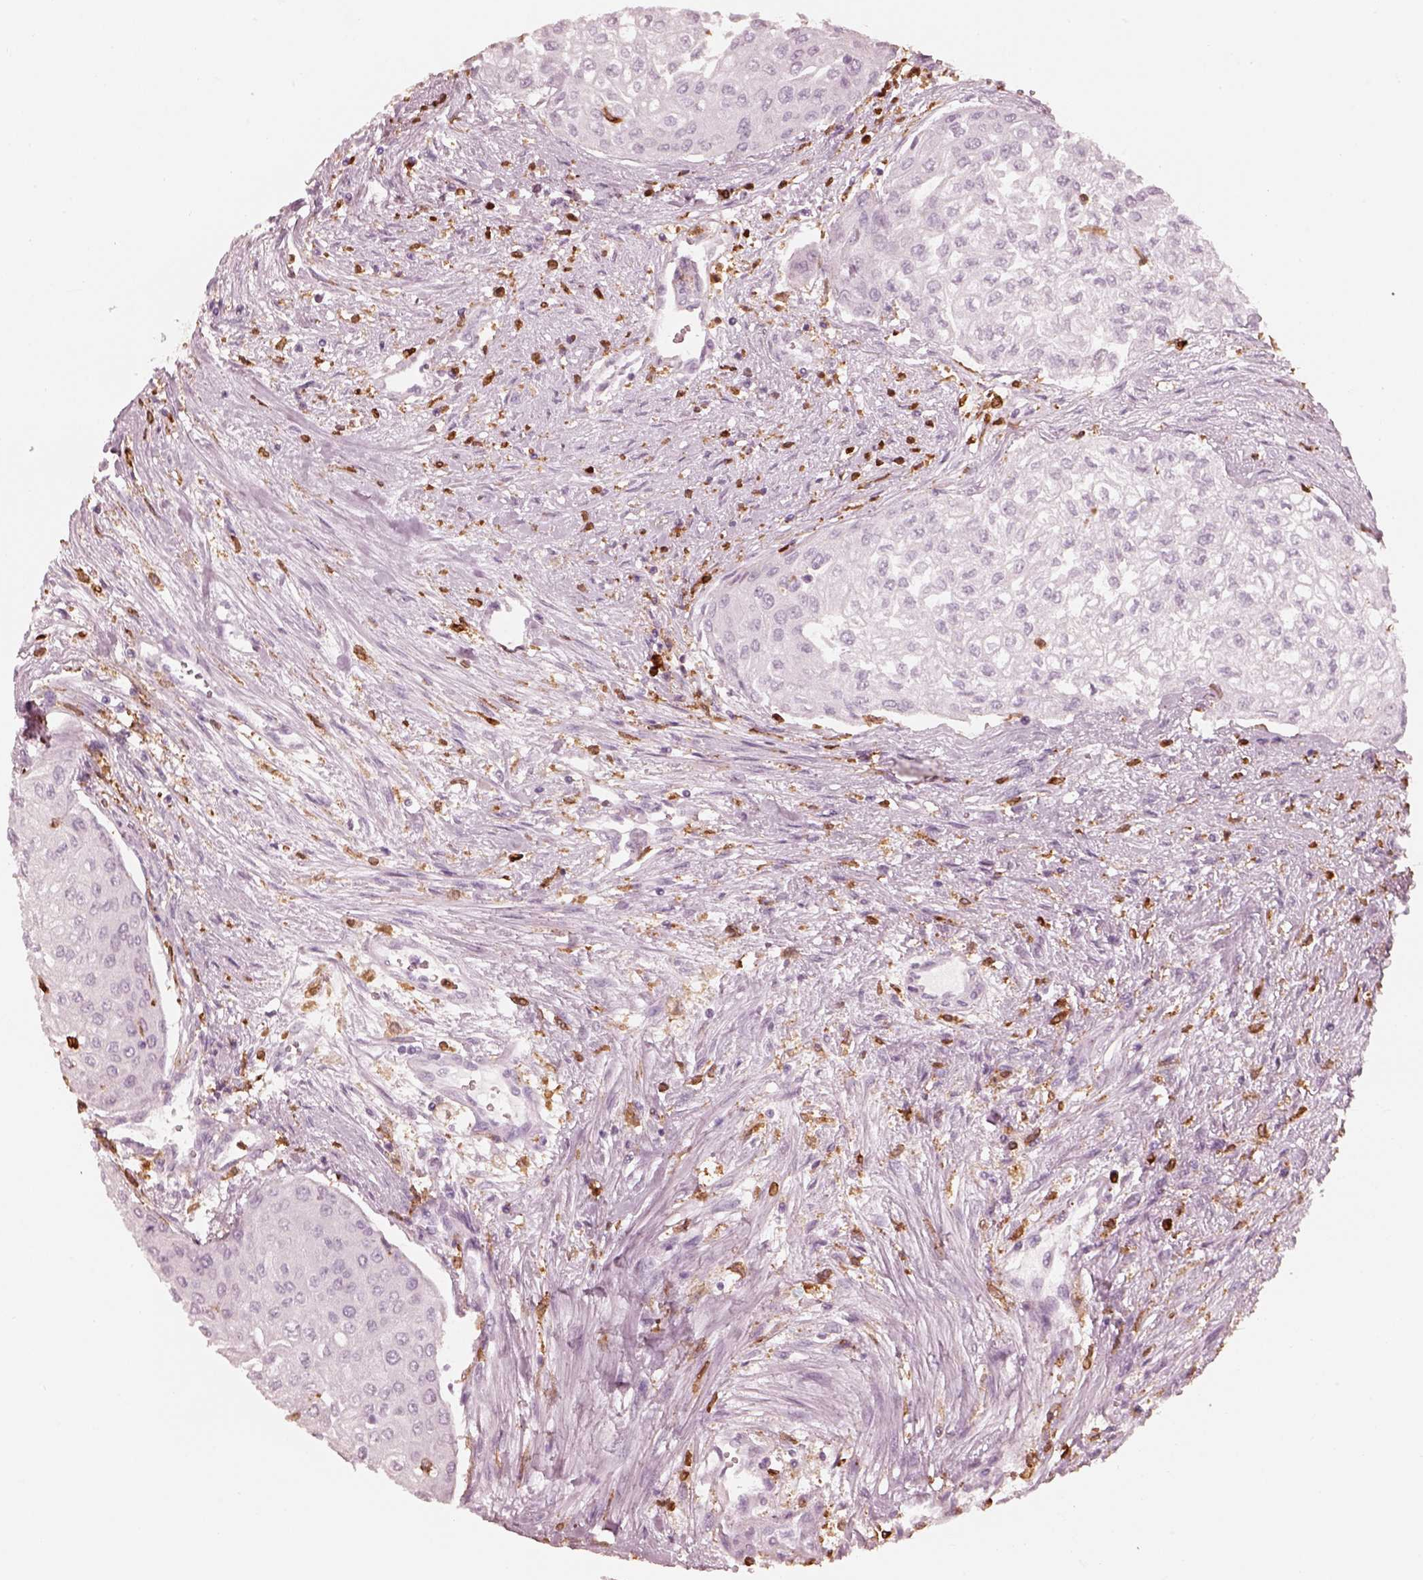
{"staining": {"intensity": "negative", "quantity": "none", "location": "none"}, "tissue": "urothelial cancer", "cell_type": "Tumor cells", "image_type": "cancer", "snomed": [{"axis": "morphology", "description": "Urothelial carcinoma, High grade"}, {"axis": "topography", "description": "Urinary bladder"}], "caption": "Micrograph shows no significant protein expression in tumor cells of urothelial cancer. (DAB (3,3'-diaminobenzidine) IHC with hematoxylin counter stain).", "gene": "ALOX5", "patient": {"sex": "male", "age": 62}}